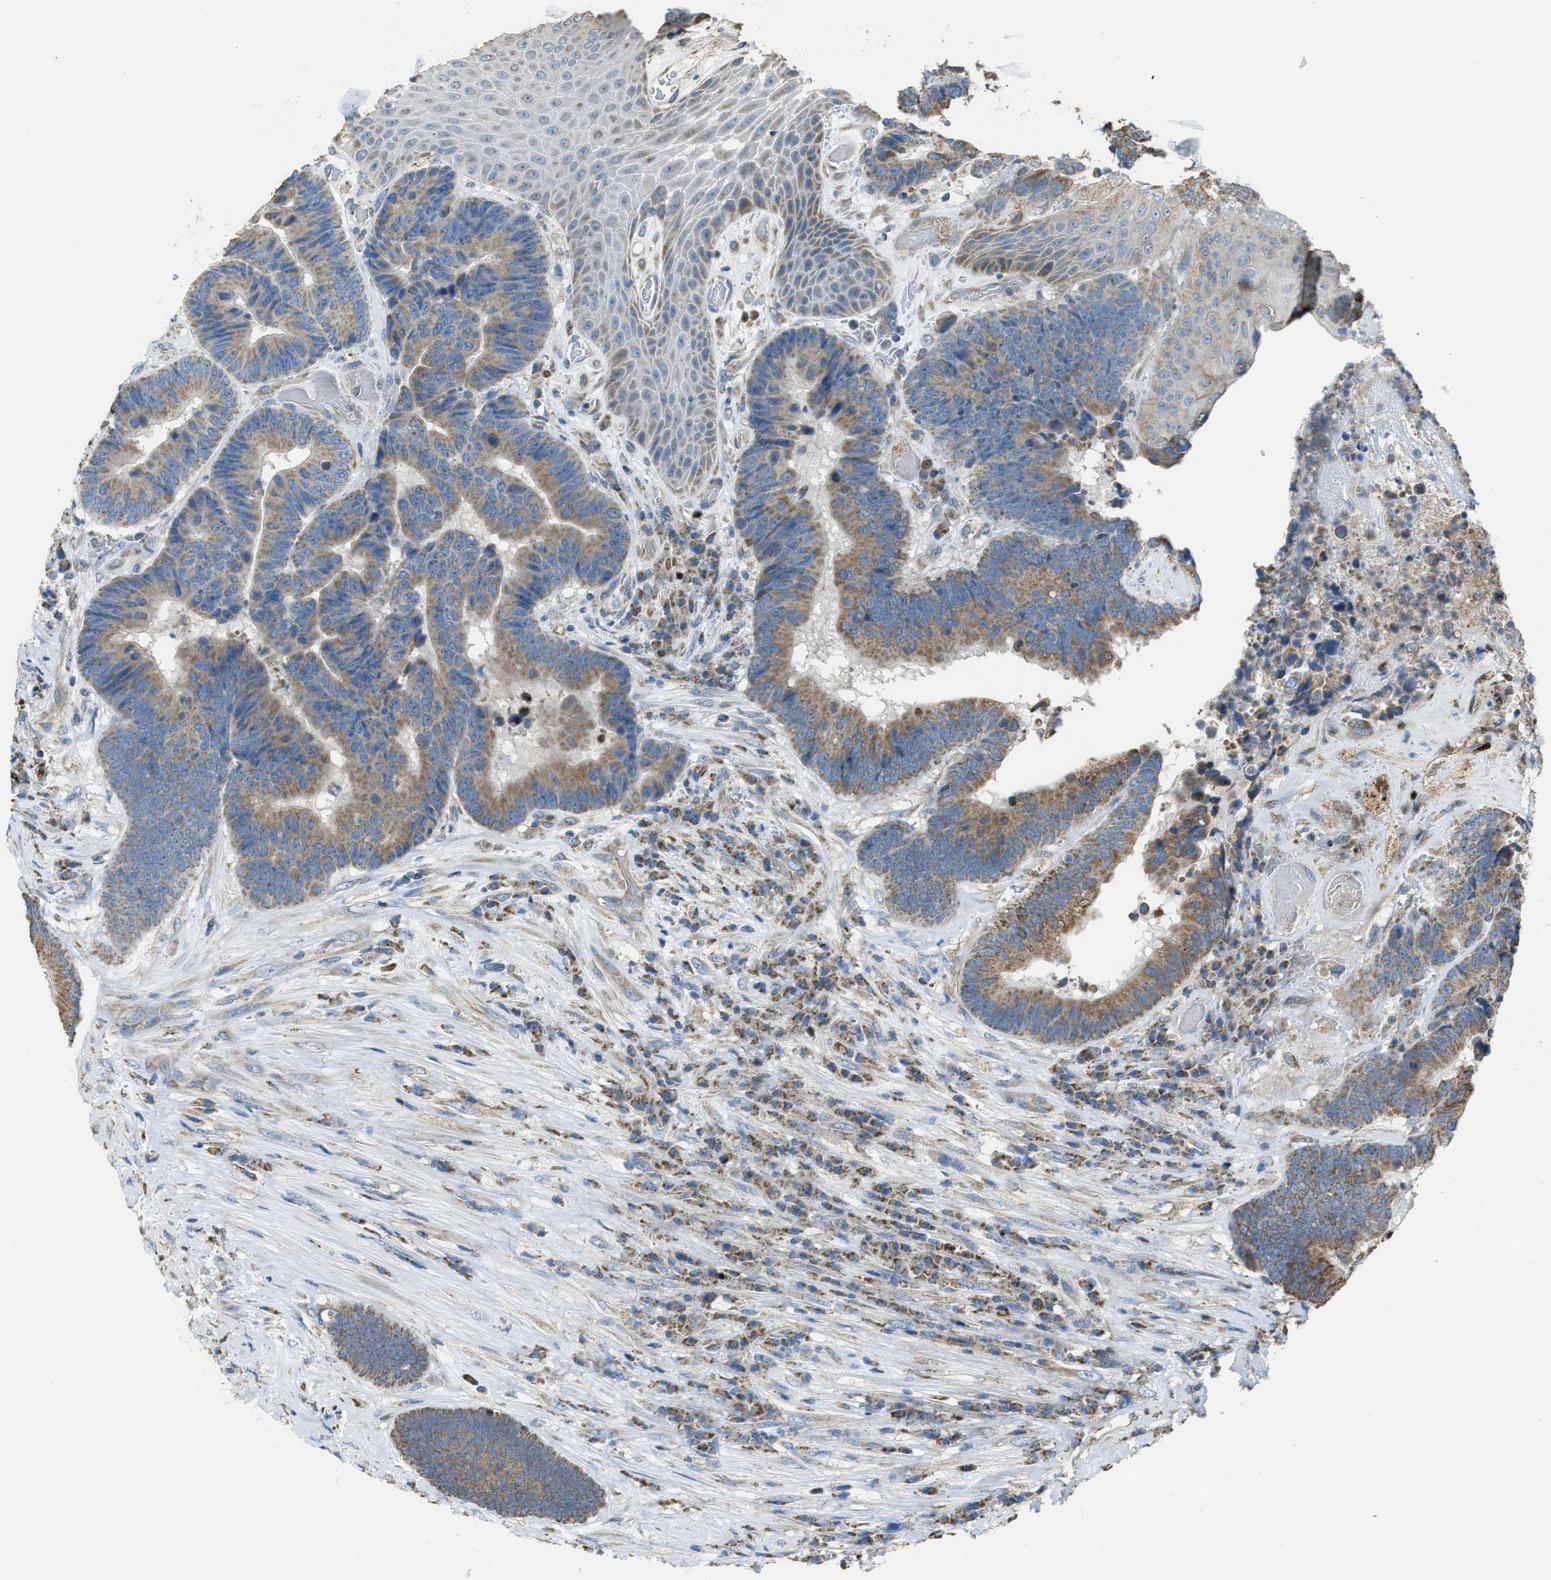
{"staining": {"intensity": "moderate", "quantity": ">75%", "location": "cytoplasmic/membranous"}, "tissue": "colorectal cancer", "cell_type": "Tumor cells", "image_type": "cancer", "snomed": [{"axis": "morphology", "description": "Adenocarcinoma, NOS"}, {"axis": "topography", "description": "Rectum"}, {"axis": "topography", "description": "Anal"}], "caption": "A medium amount of moderate cytoplasmic/membranous staining is present in about >75% of tumor cells in adenocarcinoma (colorectal) tissue.", "gene": "SLC25A11", "patient": {"sex": "female", "age": 89}}